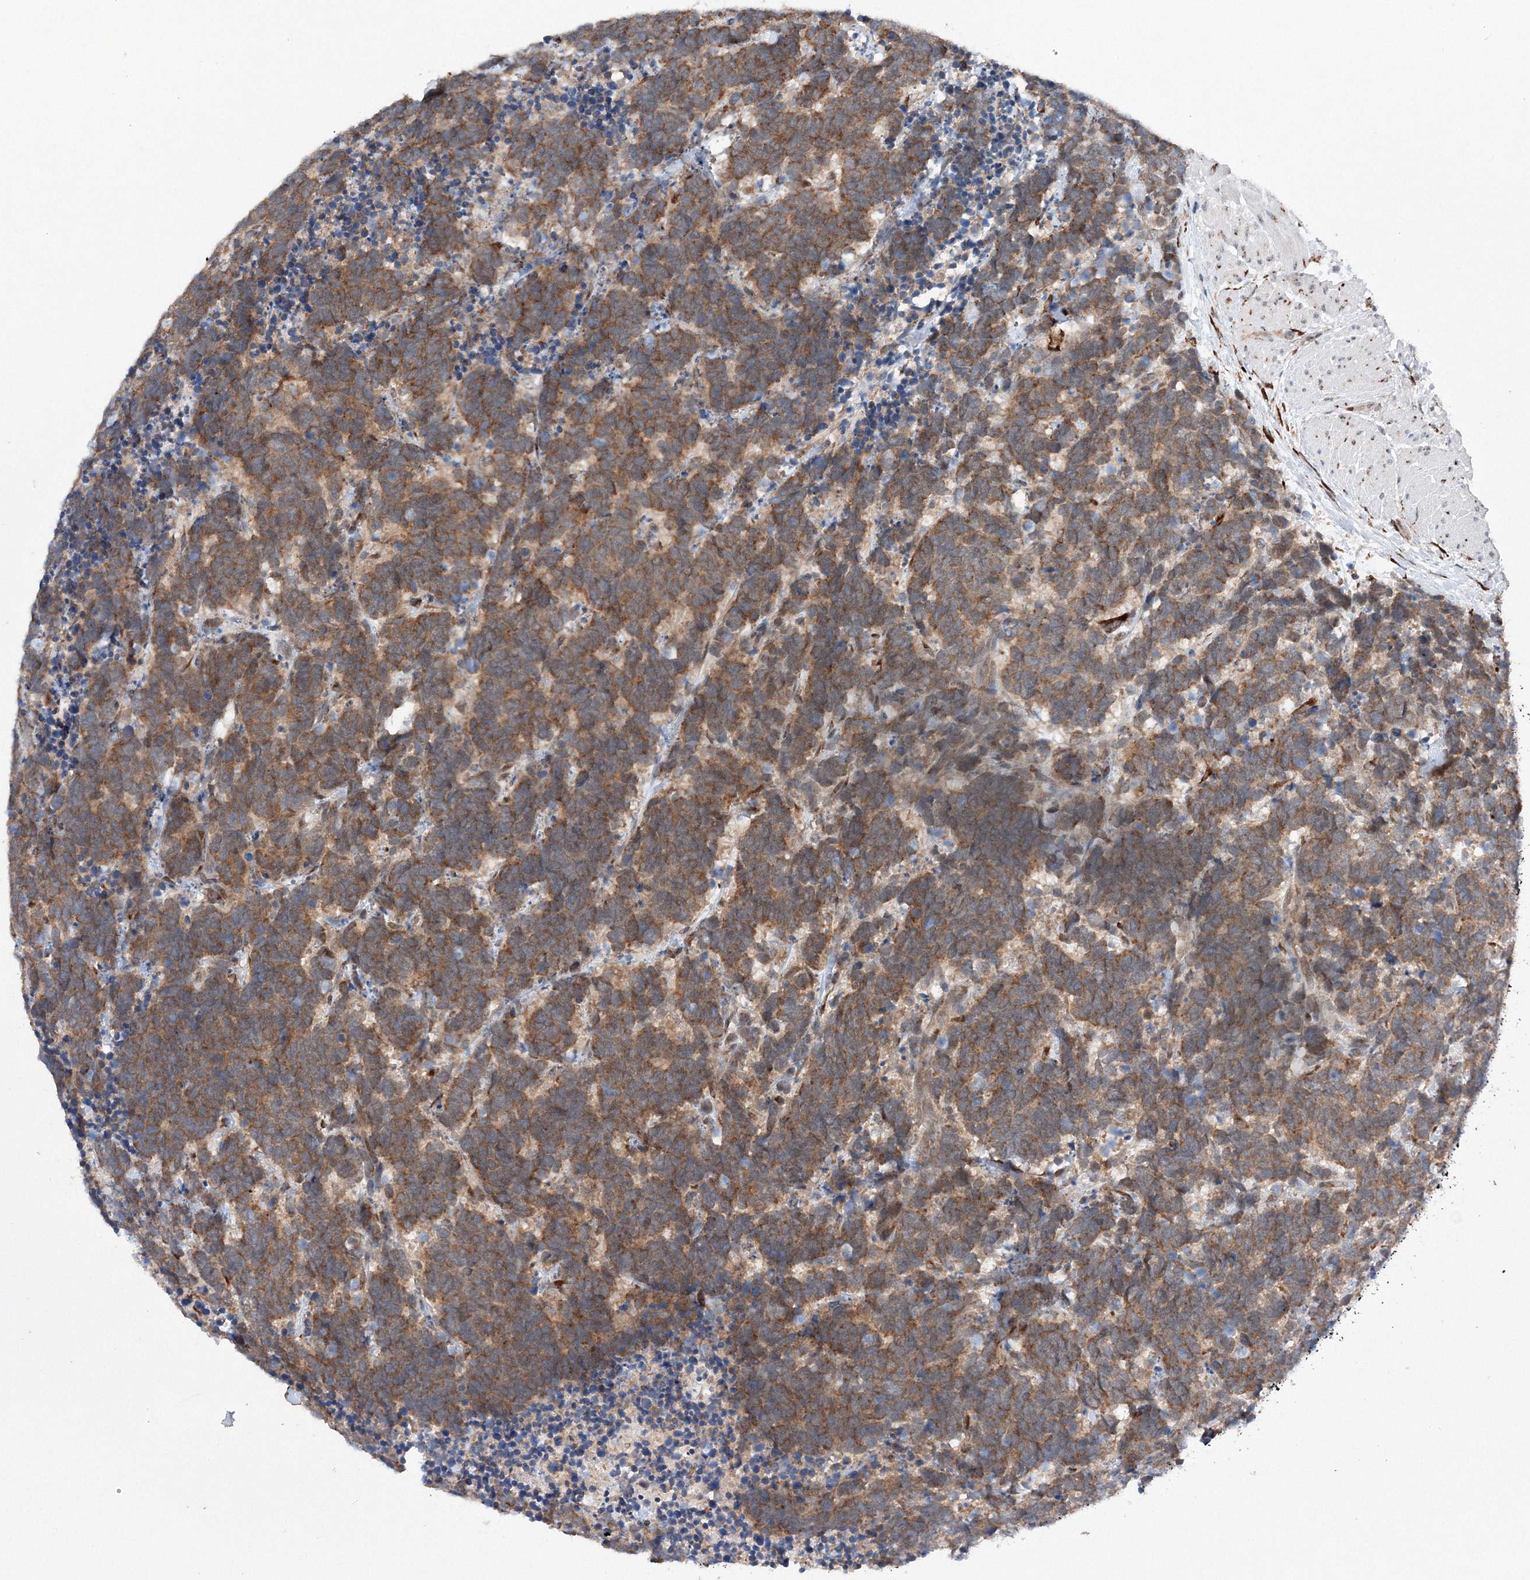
{"staining": {"intensity": "moderate", "quantity": ">75%", "location": "cytoplasmic/membranous"}, "tissue": "carcinoid", "cell_type": "Tumor cells", "image_type": "cancer", "snomed": [{"axis": "morphology", "description": "Carcinoma, NOS"}, {"axis": "morphology", "description": "Carcinoid, malignant, NOS"}, {"axis": "topography", "description": "Urinary bladder"}], "caption": "This is an image of IHC staining of carcinoid, which shows moderate positivity in the cytoplasmic/membranous of tumor cells.", "gene": "DIS3L2", "patient": {"sex": "male", "age": 57}}